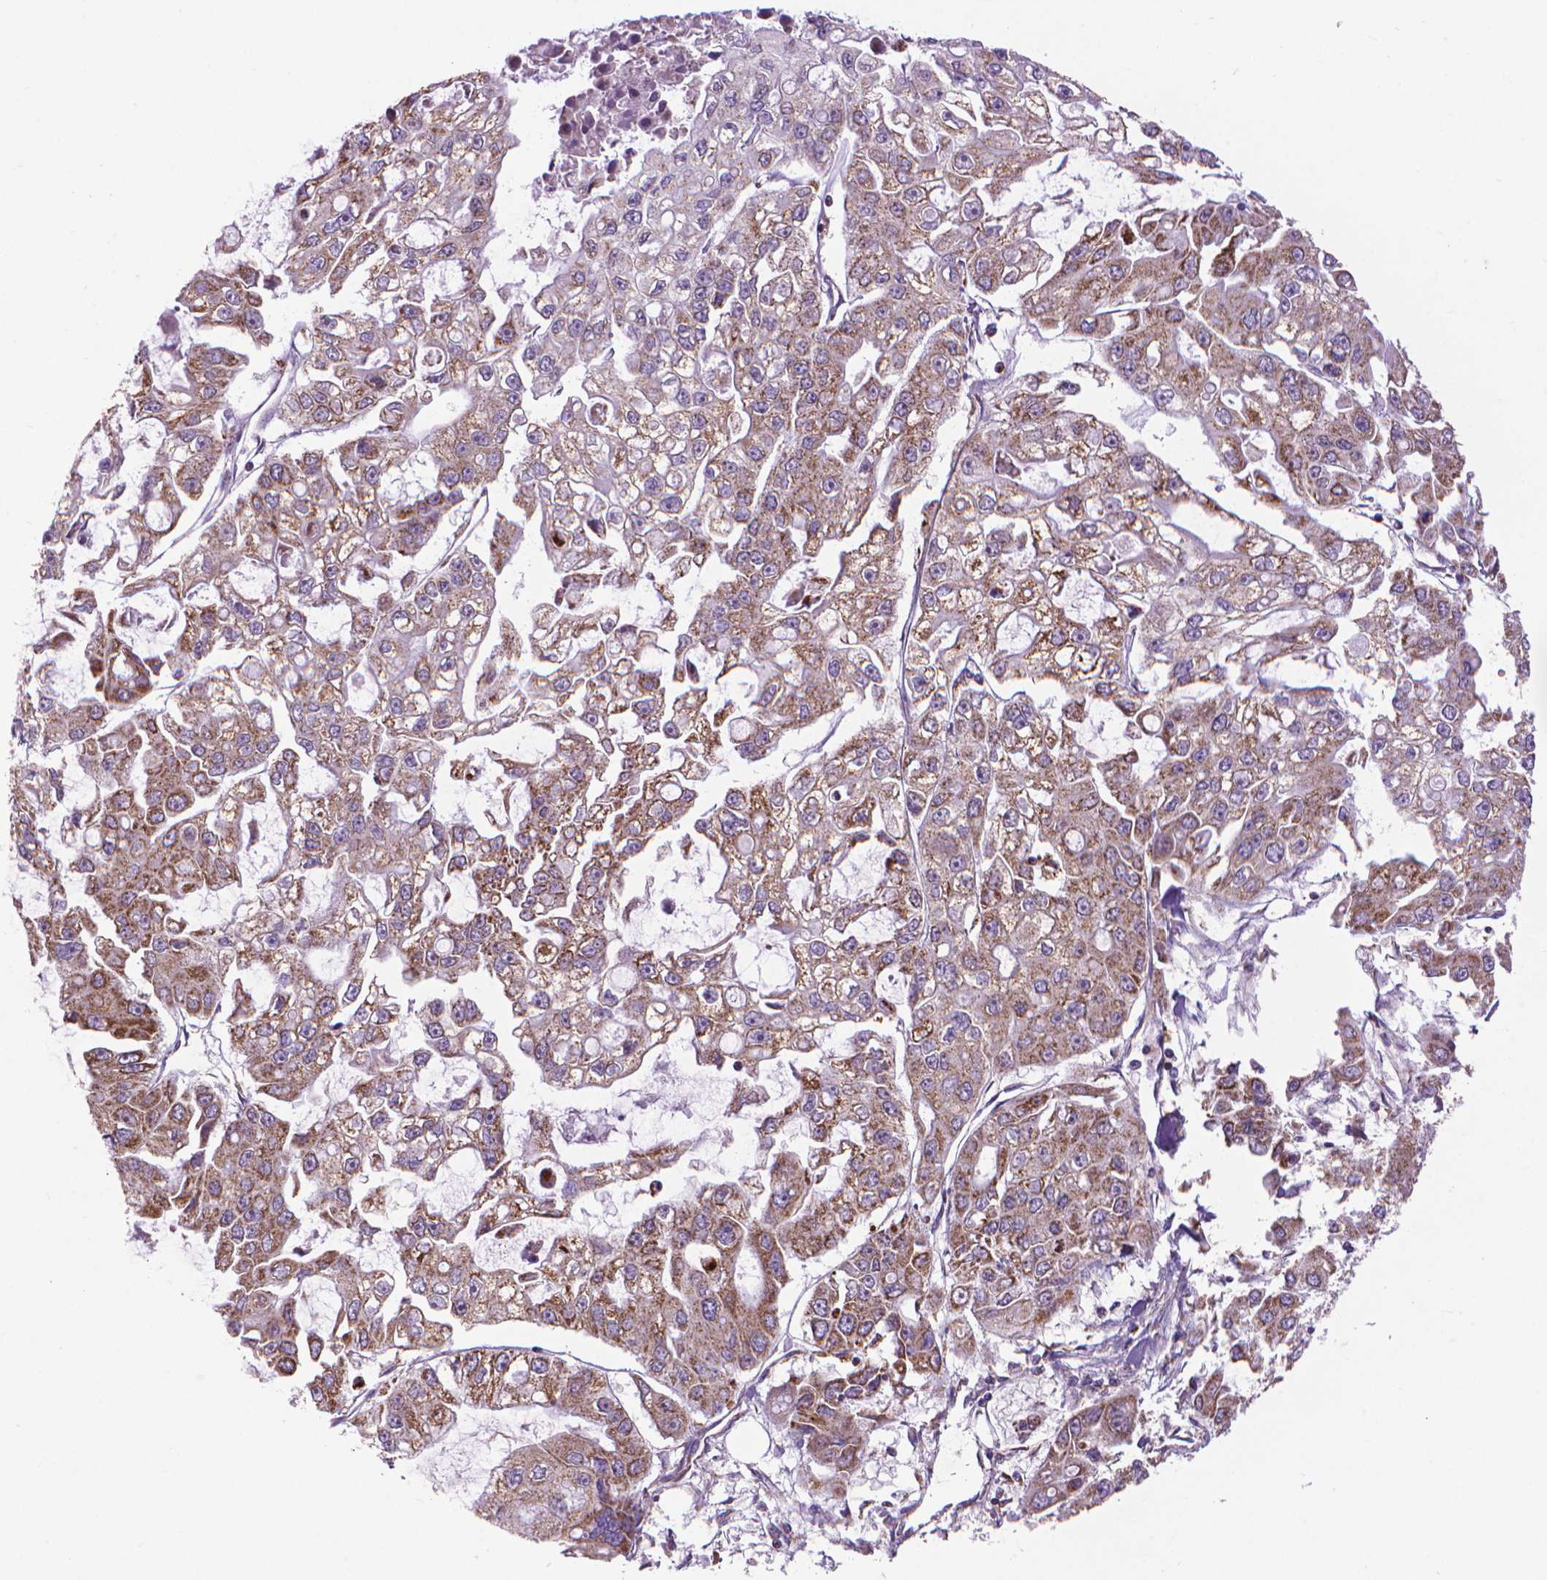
{"staining": {"intensity": "strong", "quantity": "25%-75%", "location": "cytoplasmic/membranous"}, "tissue": "ovarian cancer", "cell_type": "Tumor cells", "image_type": "cancer", "snomed": [{"axis": "morphology", "description": "Cystadenocarcinoma, serous, NOS"}, {"axis": "topography", "description": "Ovary"}], "caption": "Brown immunohistochemical staining in human ovarian serous cystadenocarcinoma reveals strong cytoplasmic/membranous positivity in approximately 25%-75% of tumor cells. The staining is performed using DAB brown chromogen to label protein expression. The nuclei are counter-stained blue using hematoxylin.", "gene": "VDAC1", "patient": {"sex": "female", "age": 56}}